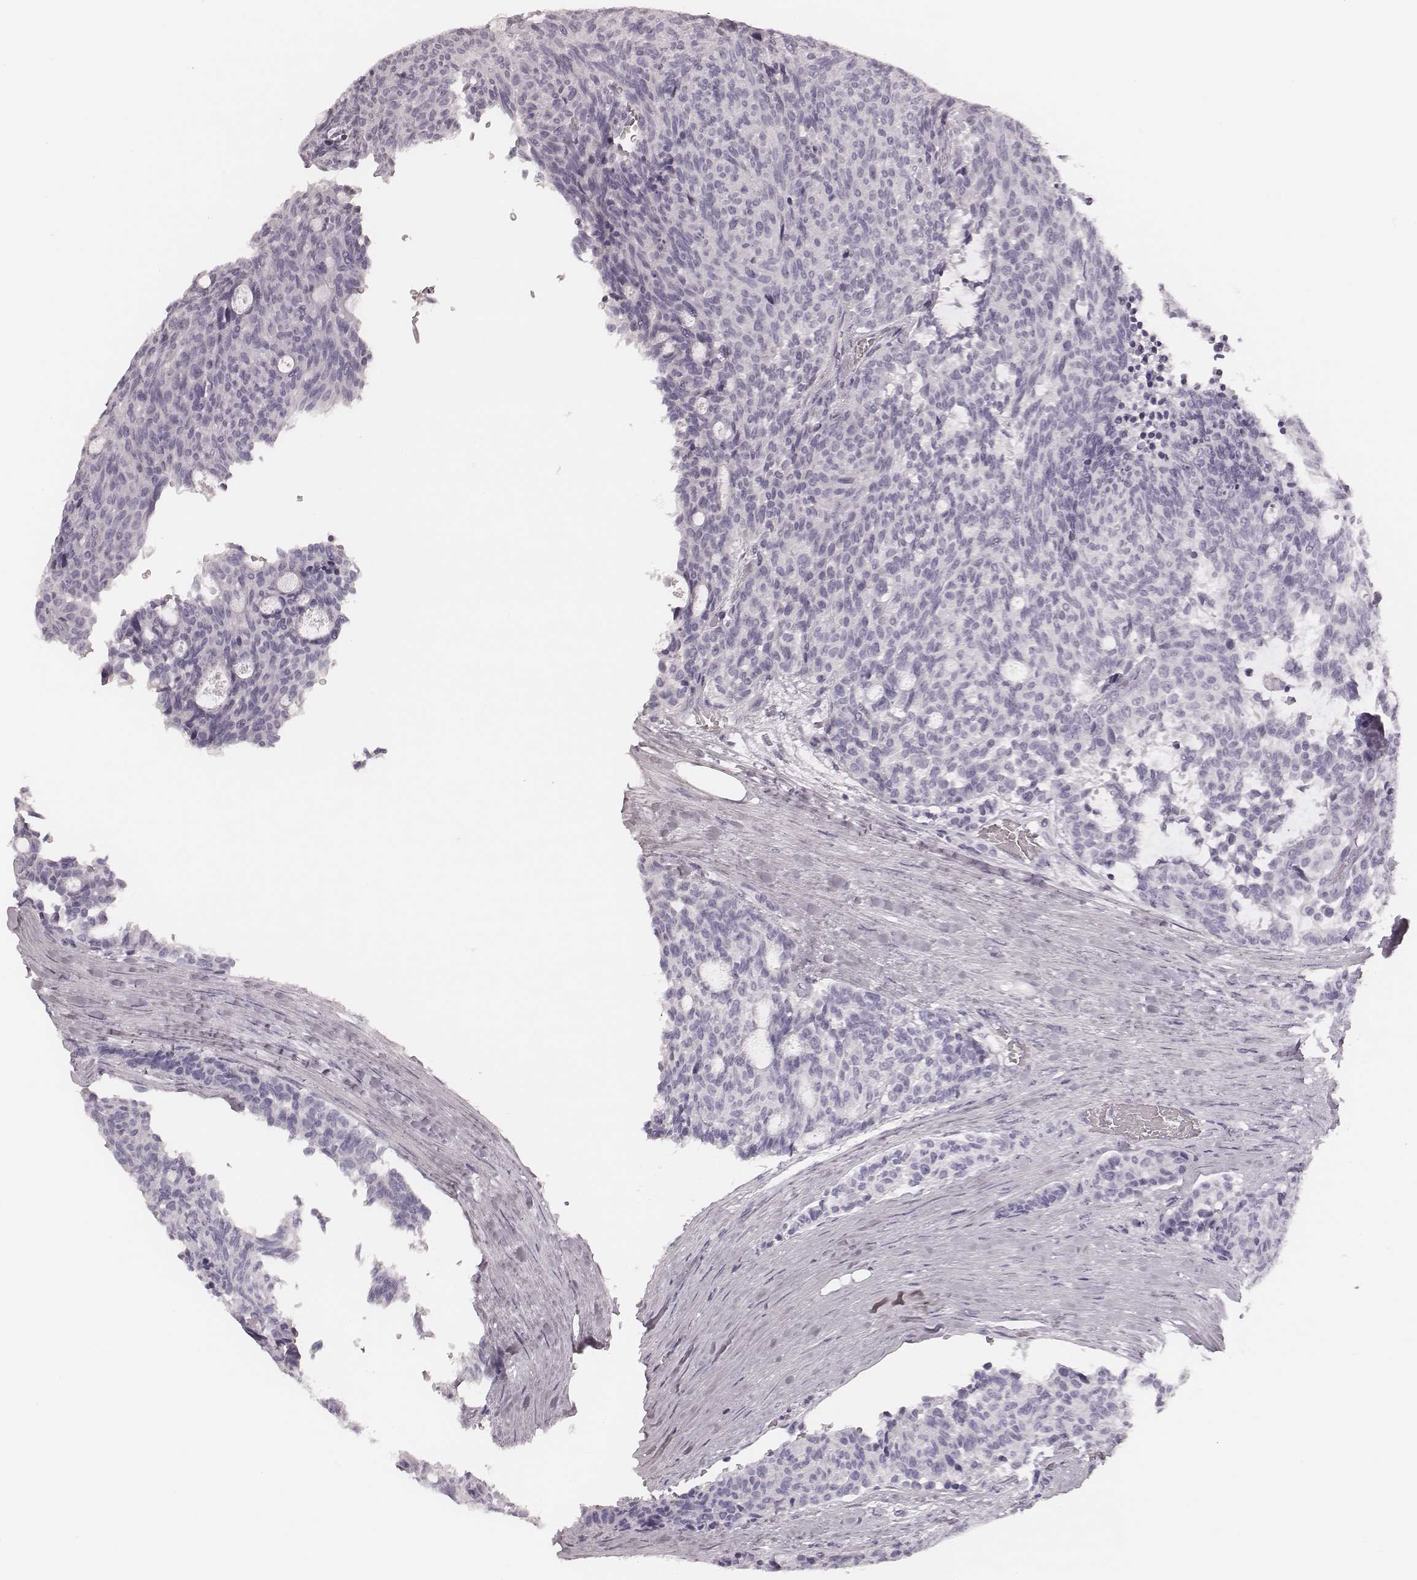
{"staining": {"intensity": "negative", "quantity": "none", "location": "none"}, "tissue": "carcinoid", "cell_type": "Tumor cells", "image_type": "cancer", "snomed": [{"axis": "morphology", "description": "Carcinoid, malignant, NOS"}, {"axis": "topography", "description": "Pancreas"}], "caption": "A high-resolution micrograph shows immunohistochemistry (IHC) staining of carcinoid (malignant), which demonstrates no significant staining in tumor cells. (DAB (3,3'-diaminobenzidine) immunohistochemistry (IHC) visualized using brightfield microscopy, high magnification).", "gene": "MSX1", "patient": {"sex": "female", "age": 54}}